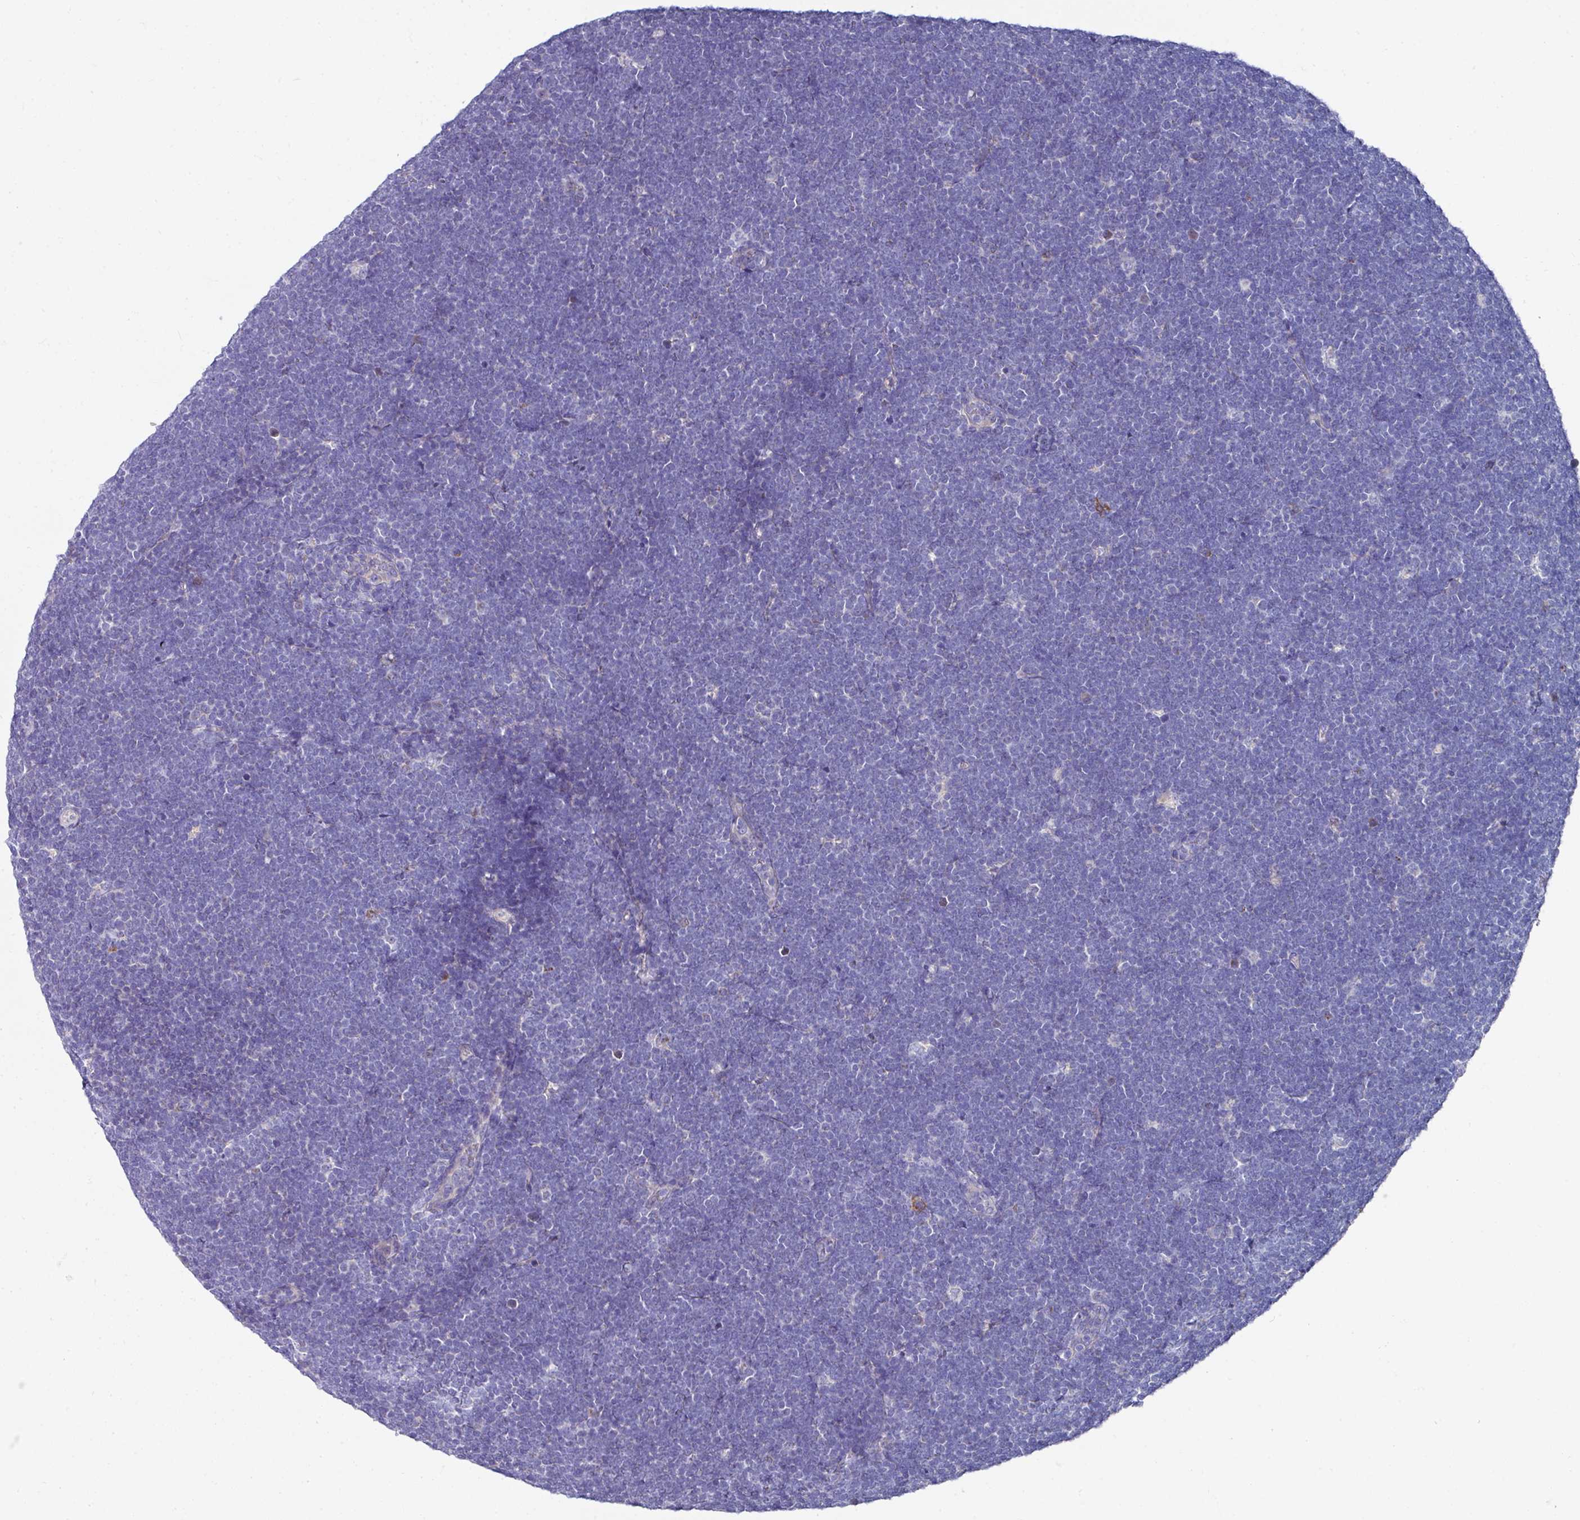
{"staining": {"intensity": "negative", "quantity": "none", "location": "none"}, "tissue": "lymphoma", "cell_type": "Tumor cells", "image_type": "cancer", "snomed": [{"axis": "morphology", "description": "Malignant lymphoma, non-Hodgkin's type, High grade"}, {"axis": "topography", "description": "Lymph node"}], "caption": "Tumor cells show no significant expression in high-grade malignant lymphoma, non-Hodgkin's type.", "gene": "CLDN1", "patient": {"sex": "male", "age": 13}}